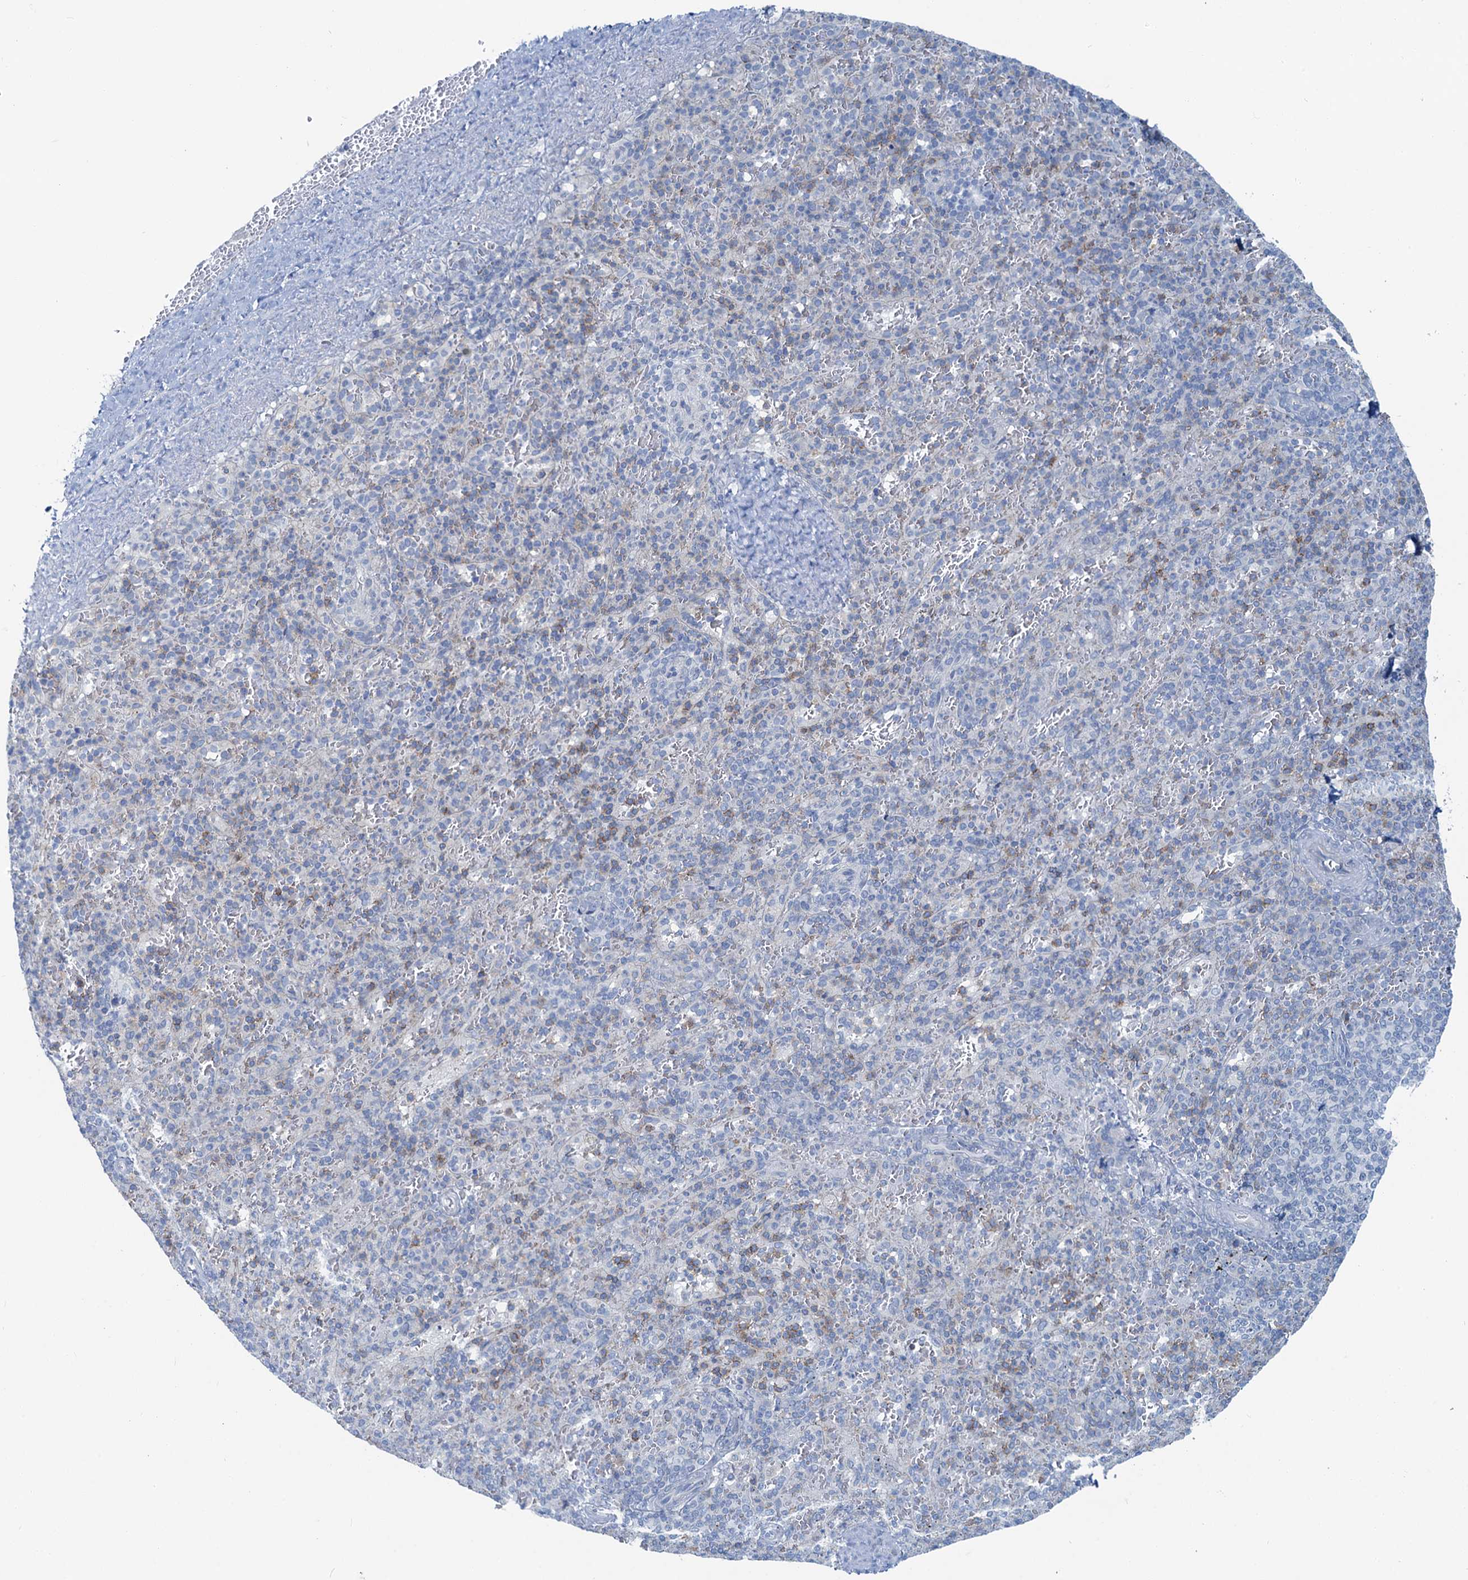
{"staining": {"intensity": "negative", "quantity": "none", "location": "none"}, "tissue": "spleen", "cell_type": "Cells in red pulp", "image_type": "normal", "snomed": [{"axis": "morphology", "description": "Normal tissue, NOS"}, {"axis": "topography", "description": "Spleen"}], "caption": "DAB (3,3'-diaminobenzidine) immunohistochemical staining of unremarkable spleen demonstrates no significant positivity in cells in red pulp. Nuclei are stained in blue.", "gene": "ASTE1", "patient": {"sex": "male", "age": 82}}